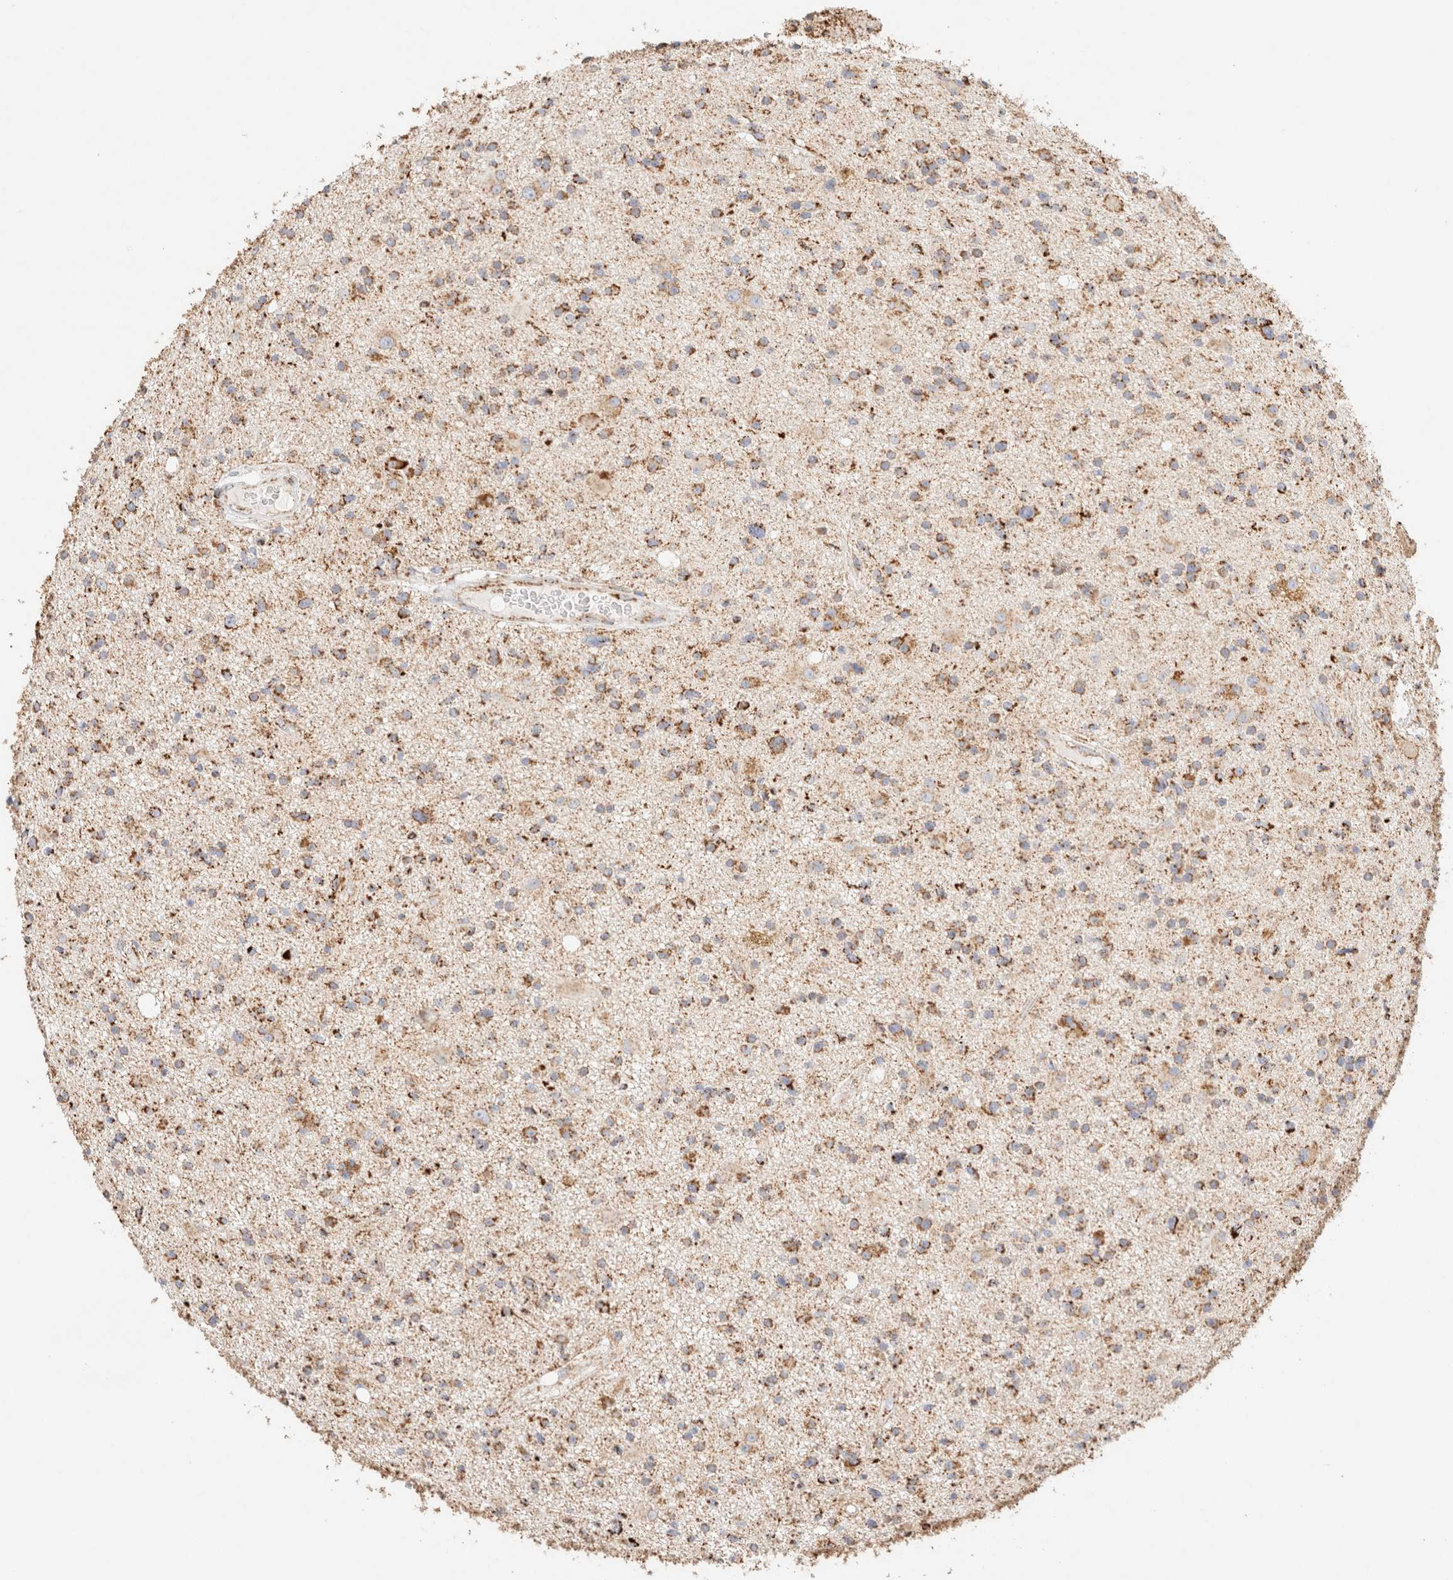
{"staining": {"intensity": "moderate", "quantity": ">75%", "location": "cytoplasmic/membranous"}, "tissue": "glioma", "cell_type": "Tumor cells", "image_type": "cancer", "snomed": [{"axis": "morphology", "description": "Glioma, malignant, High grade"}, {"axis": "topography", "description": "Brain"}], "caption": "Immunohistochemical staining of high-grade glioma (malignant) shows medium levels of moderate cytoplasmic/membranous protein expression in approximately >75% of tumor cells.", "gene": "PHB2", "patient": {"sex": "male", "age": 33}}